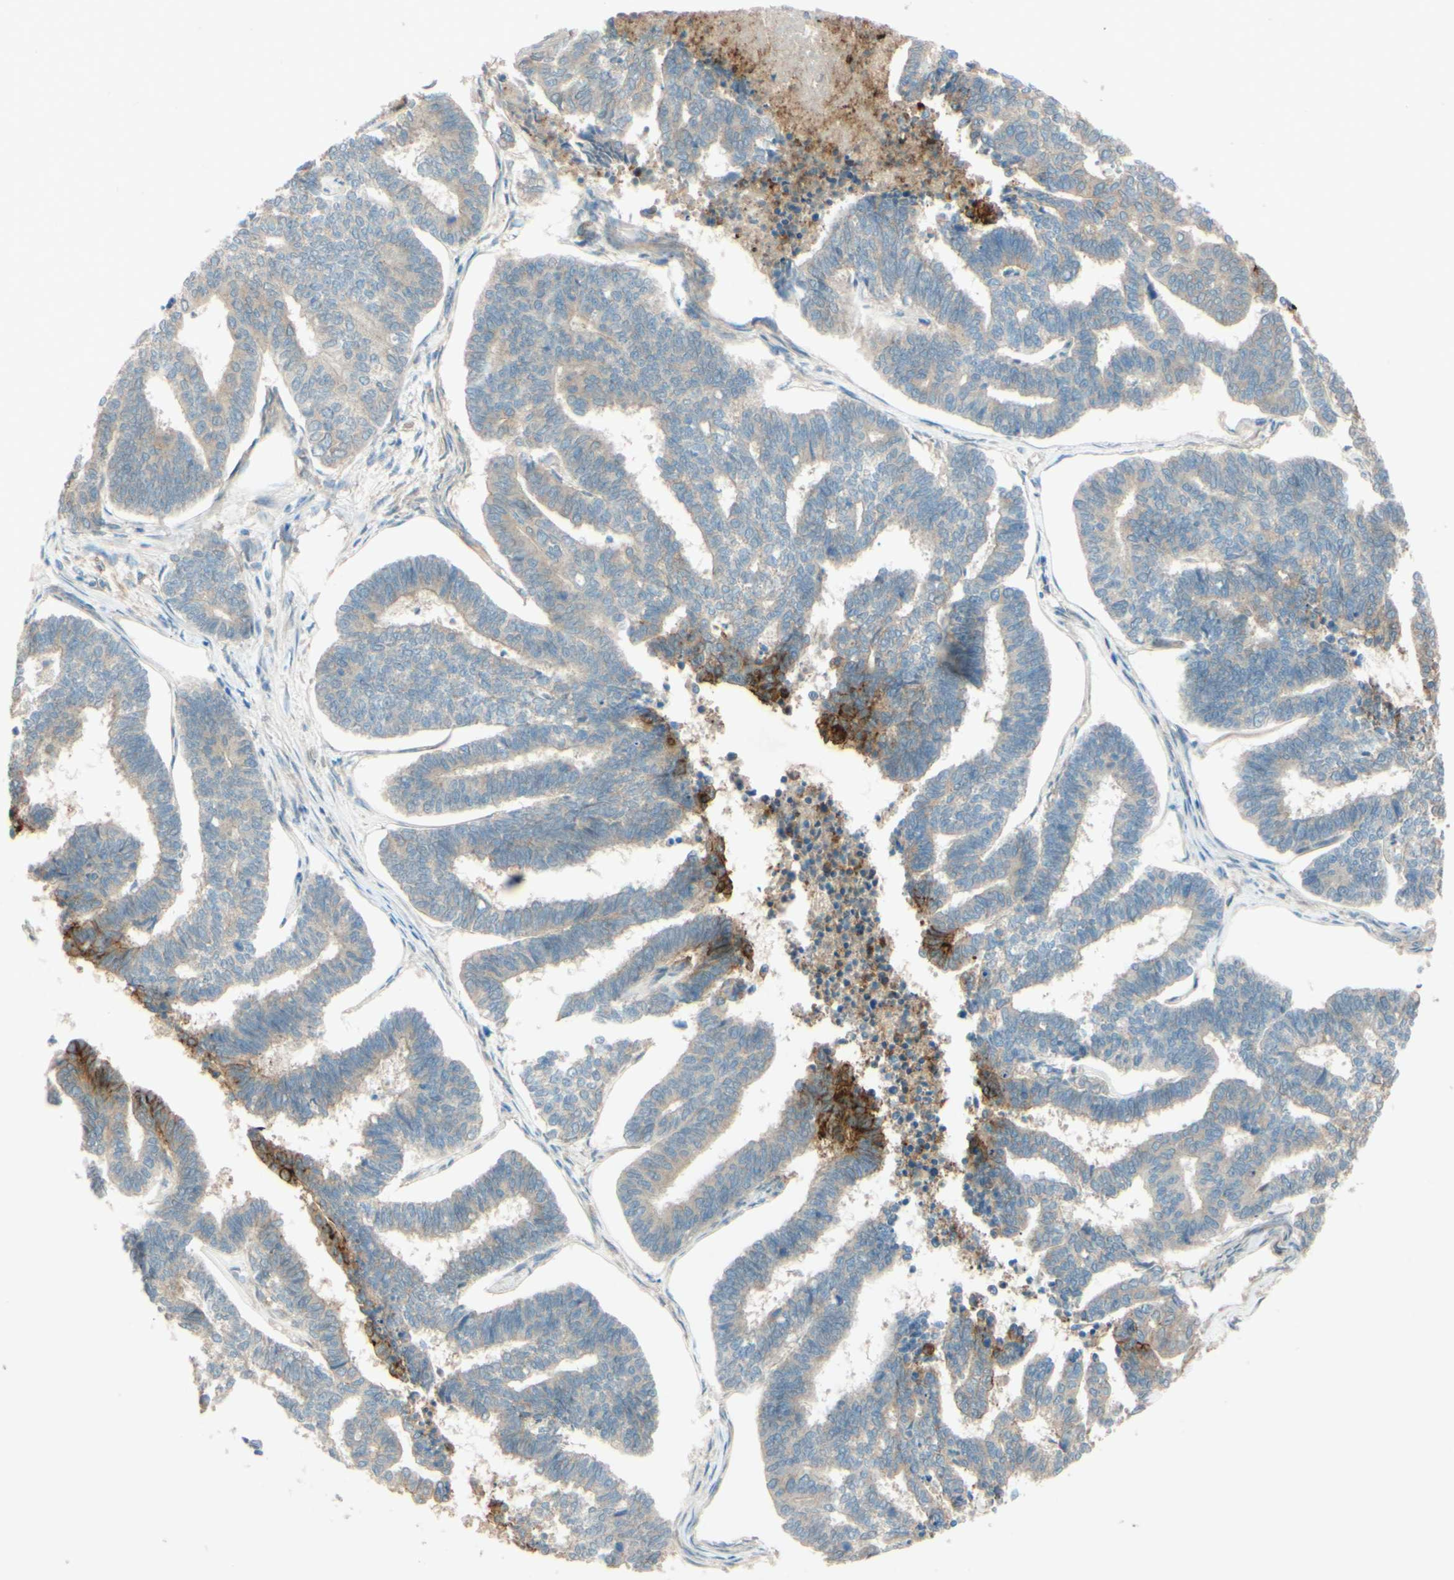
{"staining": {"intensity": "strong", "quantity": "<25%", "location": "cytoplasmic/membranous"}, "tissue": "endometrial cancer", "cell_type": "Tumor cells", "image_type": "cancer", "snomed": [{"axis": "morphology", "description": "Adenocarcinoma, NOS"}, {"axis": "topography", "description": "Endometrium"}], "caption": "An image of human endometrial adenocarcinoma stained for a protein shows strong cytoplasmic/membranous brown staining in tumor cells.", "gene": "ADAM17", "patient": {"sex": "female", "age": 70}}